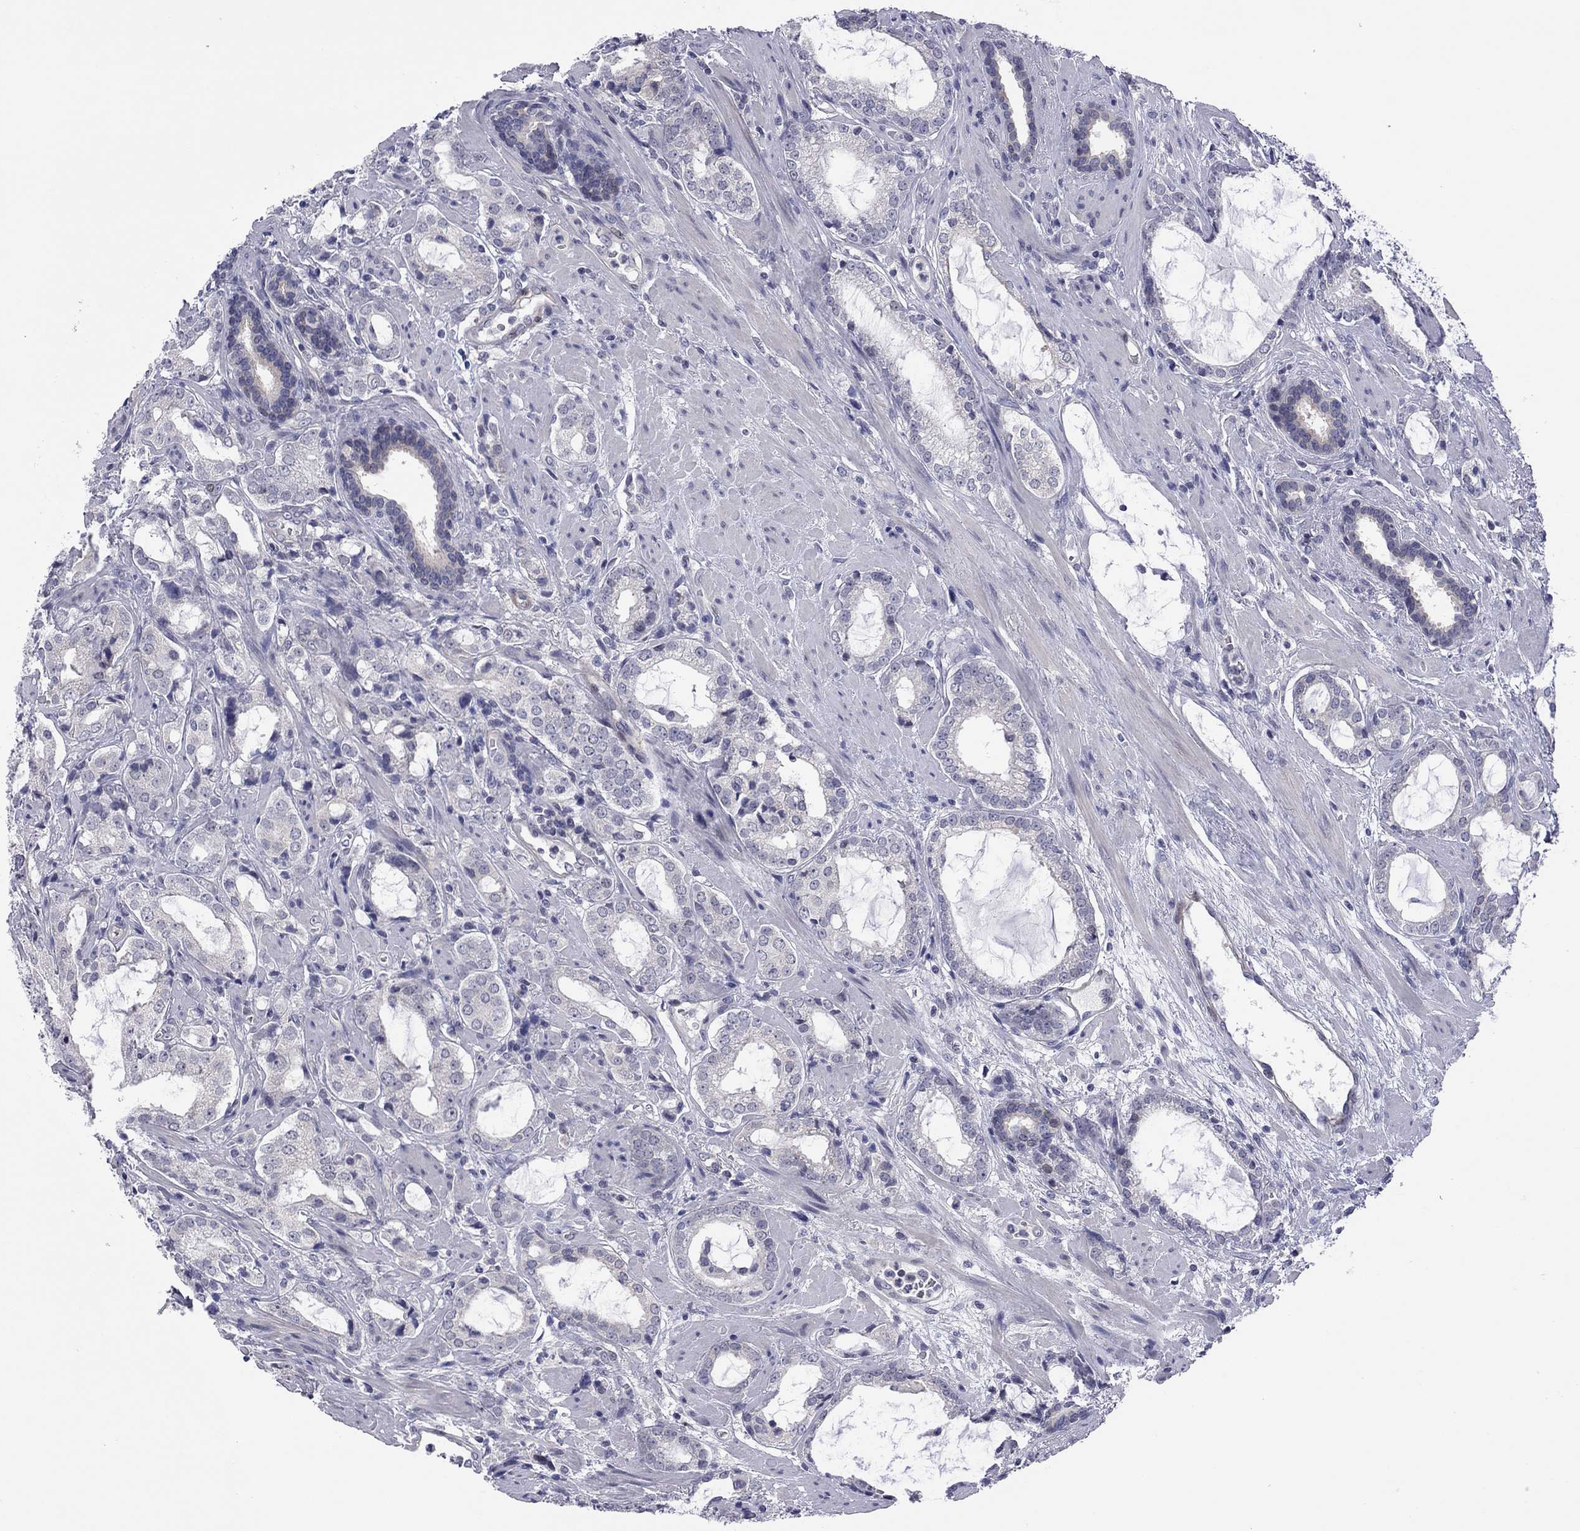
{"staining": {"intensity": "negative", "quantity": "none", "location": "none"}, "tissue": "prostate cancer", "cell_type": "Tumor cells", "image_type": "cancer", "snomed": [{"axis": "morphology", "description": "Adenocarcinoma, NOS"}, {"axis": "topography", "description": "Prostate"}], "caption": "Immunohistochemistry (IHC) histopathology image of neoplastic tissue: human prostate adenocarcinoma stained with DAB (3,3'-diaminobenzidine) displays no significant protein positivity in tumor cells.", "gene": "POU5F2", "patient": {"sex": "male", "age": 66}}